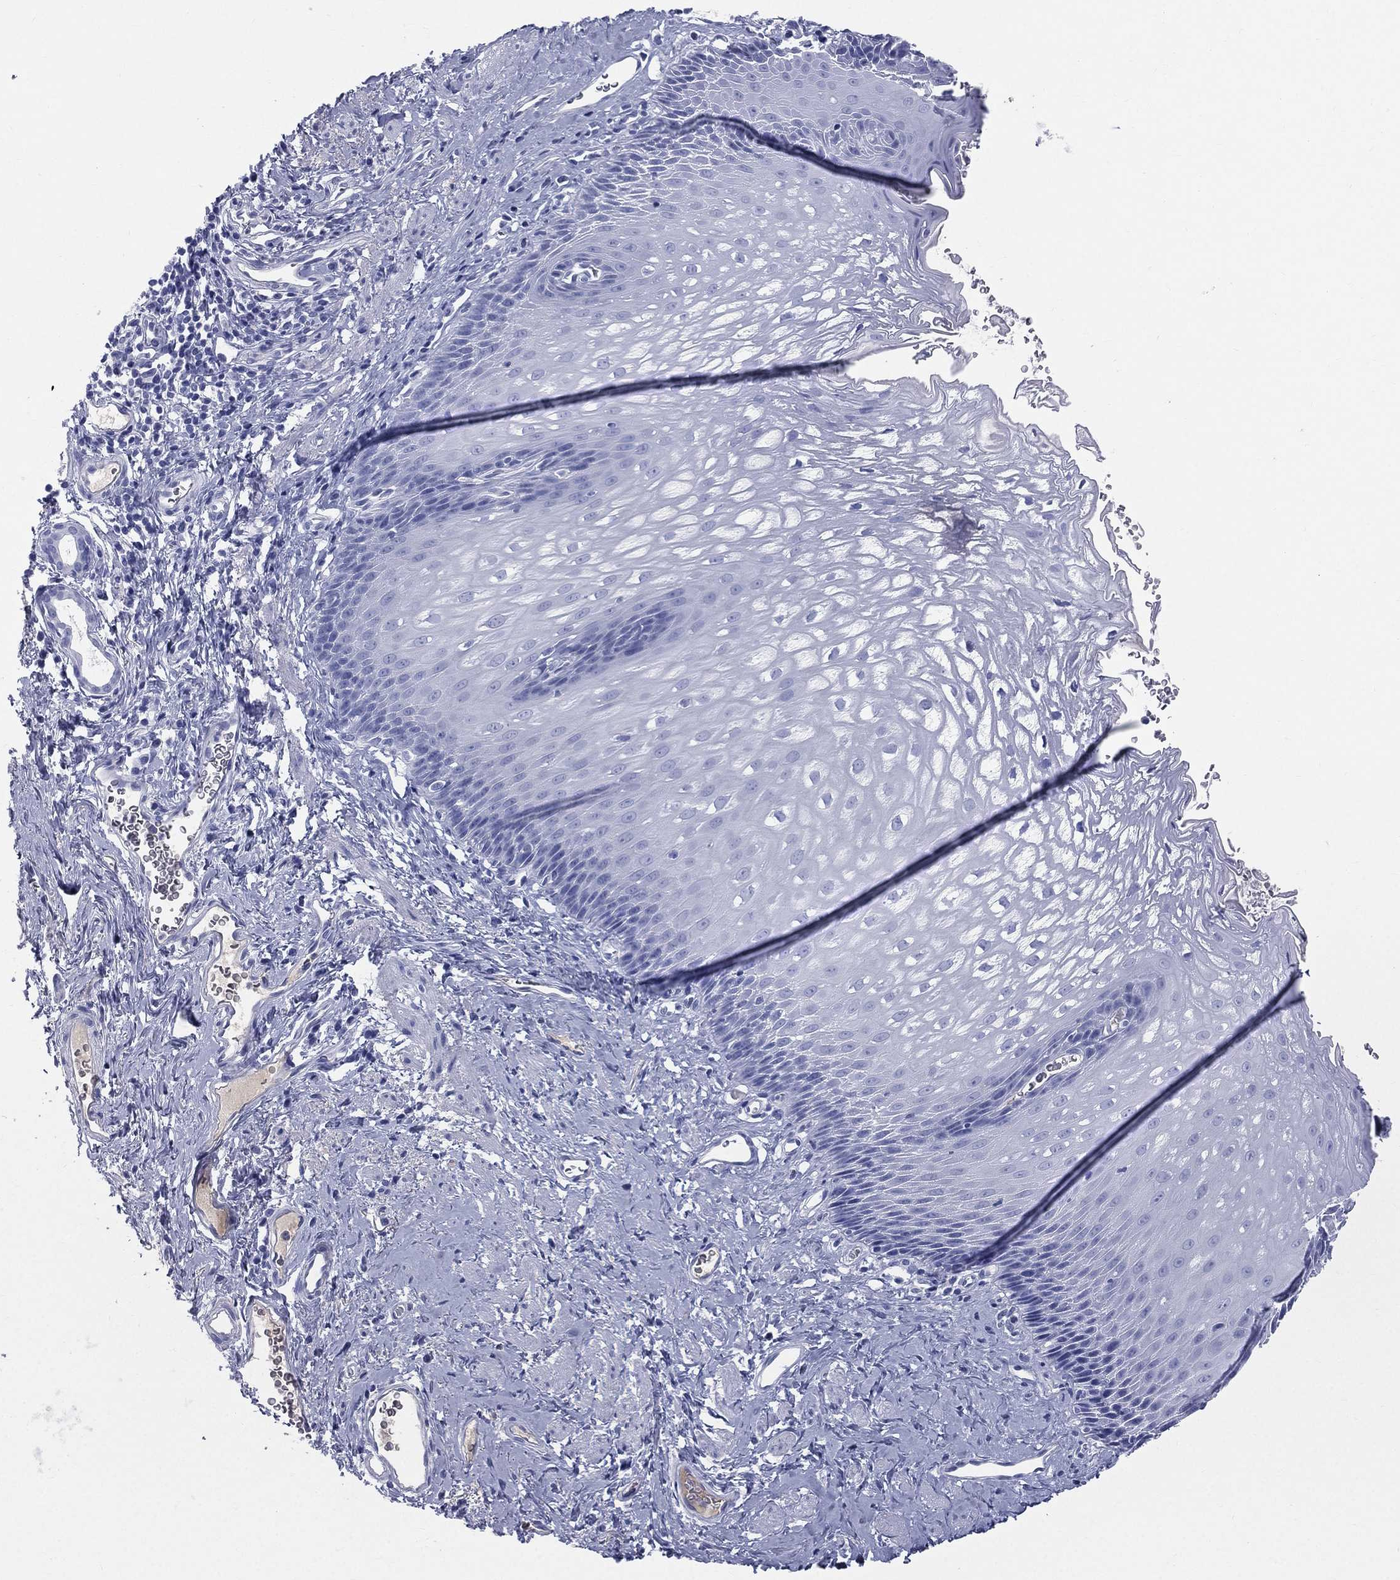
{"staining": {"intensity": "negative", "quantity": "none", "location": "none"}, "tissue": "esophagus", "cell_type": "Squamous epithelial cells", "image_type": "normal", "snomed": [{"axis": "morphology", "description": "Normal tissue, NOS"}, {"axis": "topography", "description": "Esophagus"}], "caption": "Immunohistochemistry photomicrograph of unremarkable esophagus stained for a protein (brown), which exhibits no positivity in squamous epithelial cells.", "gene": "HP", "patient": {"sex": "male", "age": 64}}